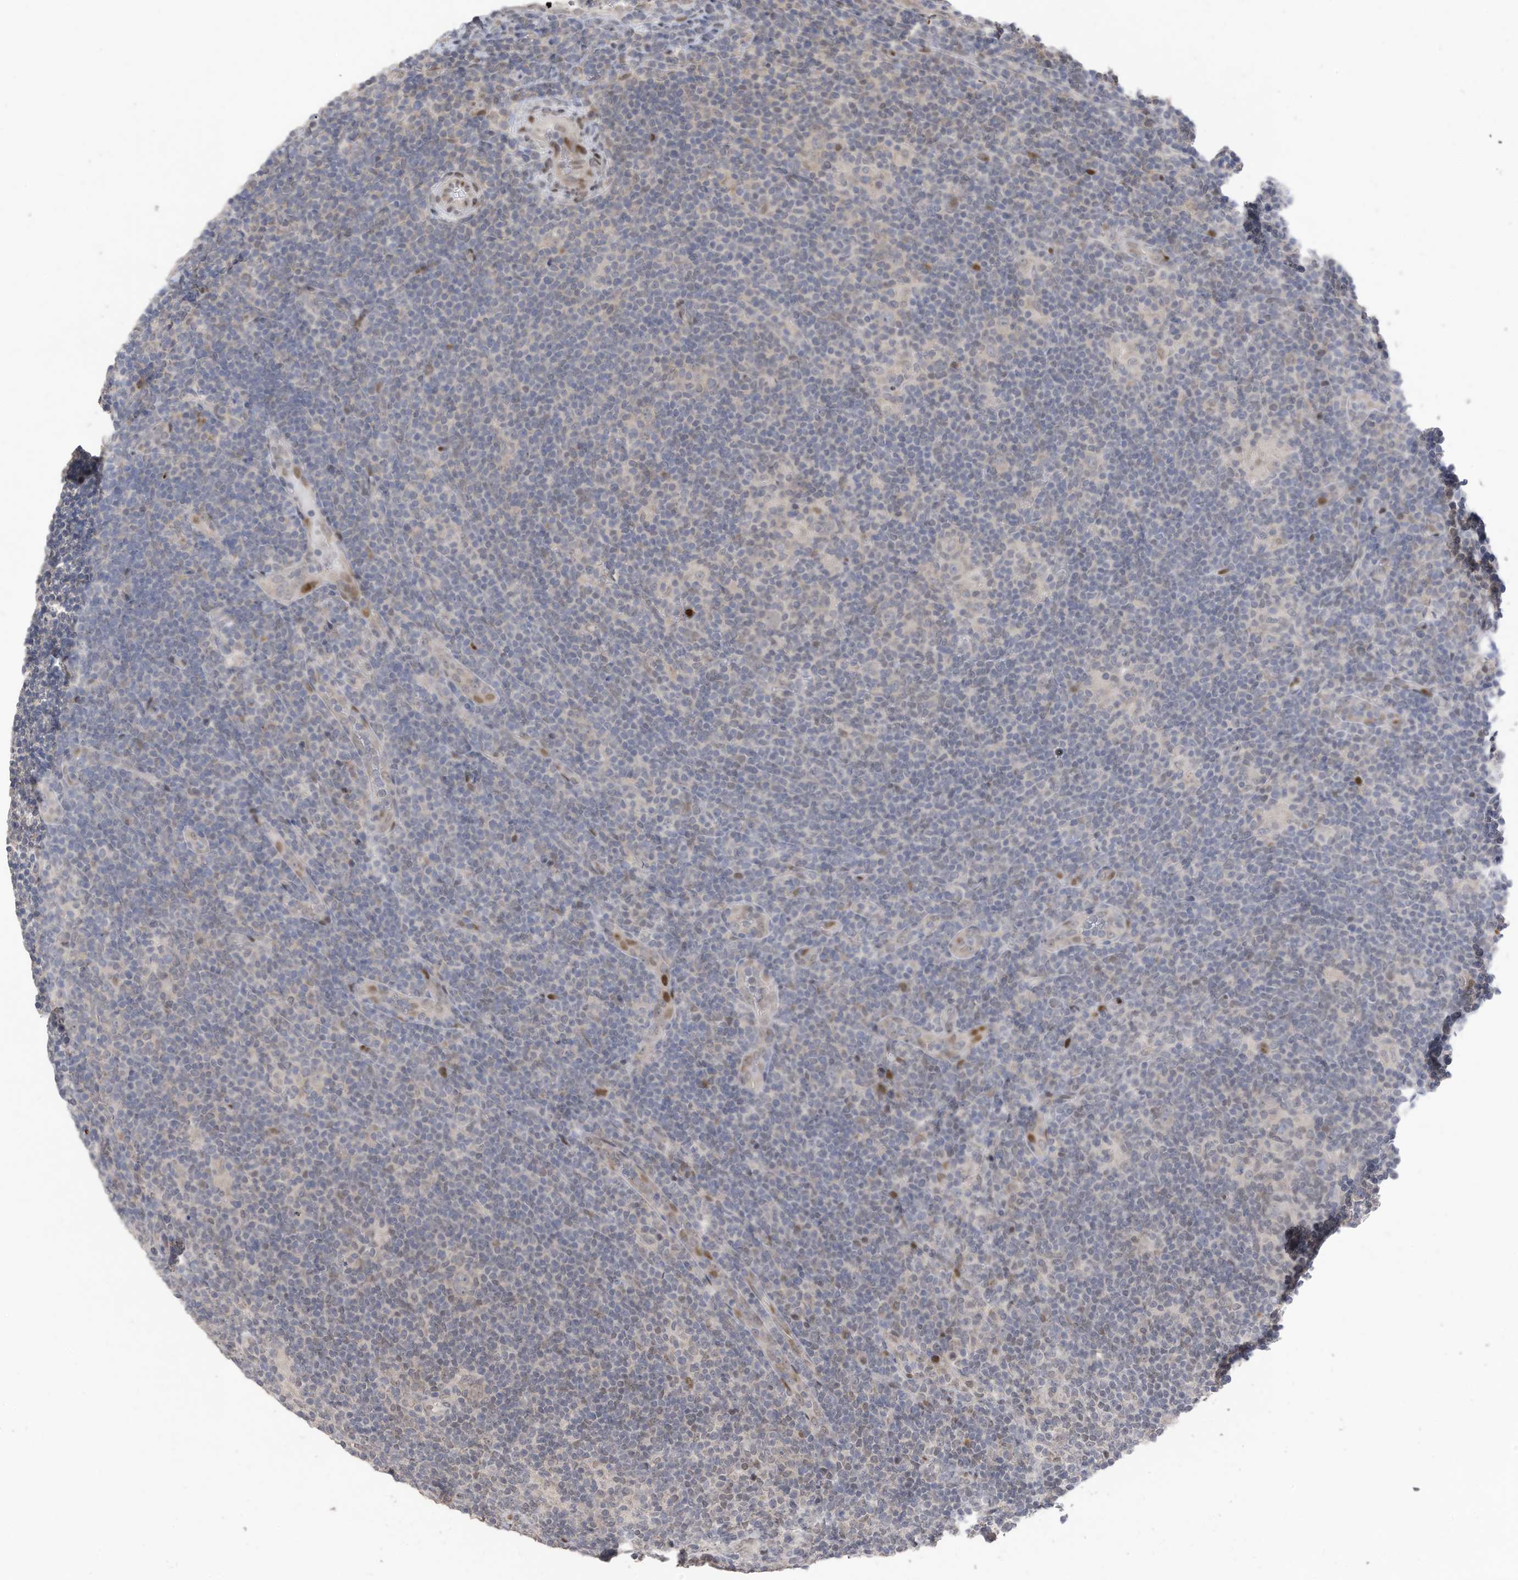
{"staining": {"intensity": "negative", "quantity": "none", "location": "none"}, "tissue": "lymphoma", "cell_type": "Tumor cells", "image_type": "cancer", "snomed": [{"axis": "morphology", "description": "Hodgkin's disease, NOS"}, {"axis": "topography", "description": "Lymph node"}], "caption": "The histopathology image exhibits no significant expression in tumor cells of lymphoma.", "gene": "RABL3", "patient": {"sex": "female", "age": 57}}